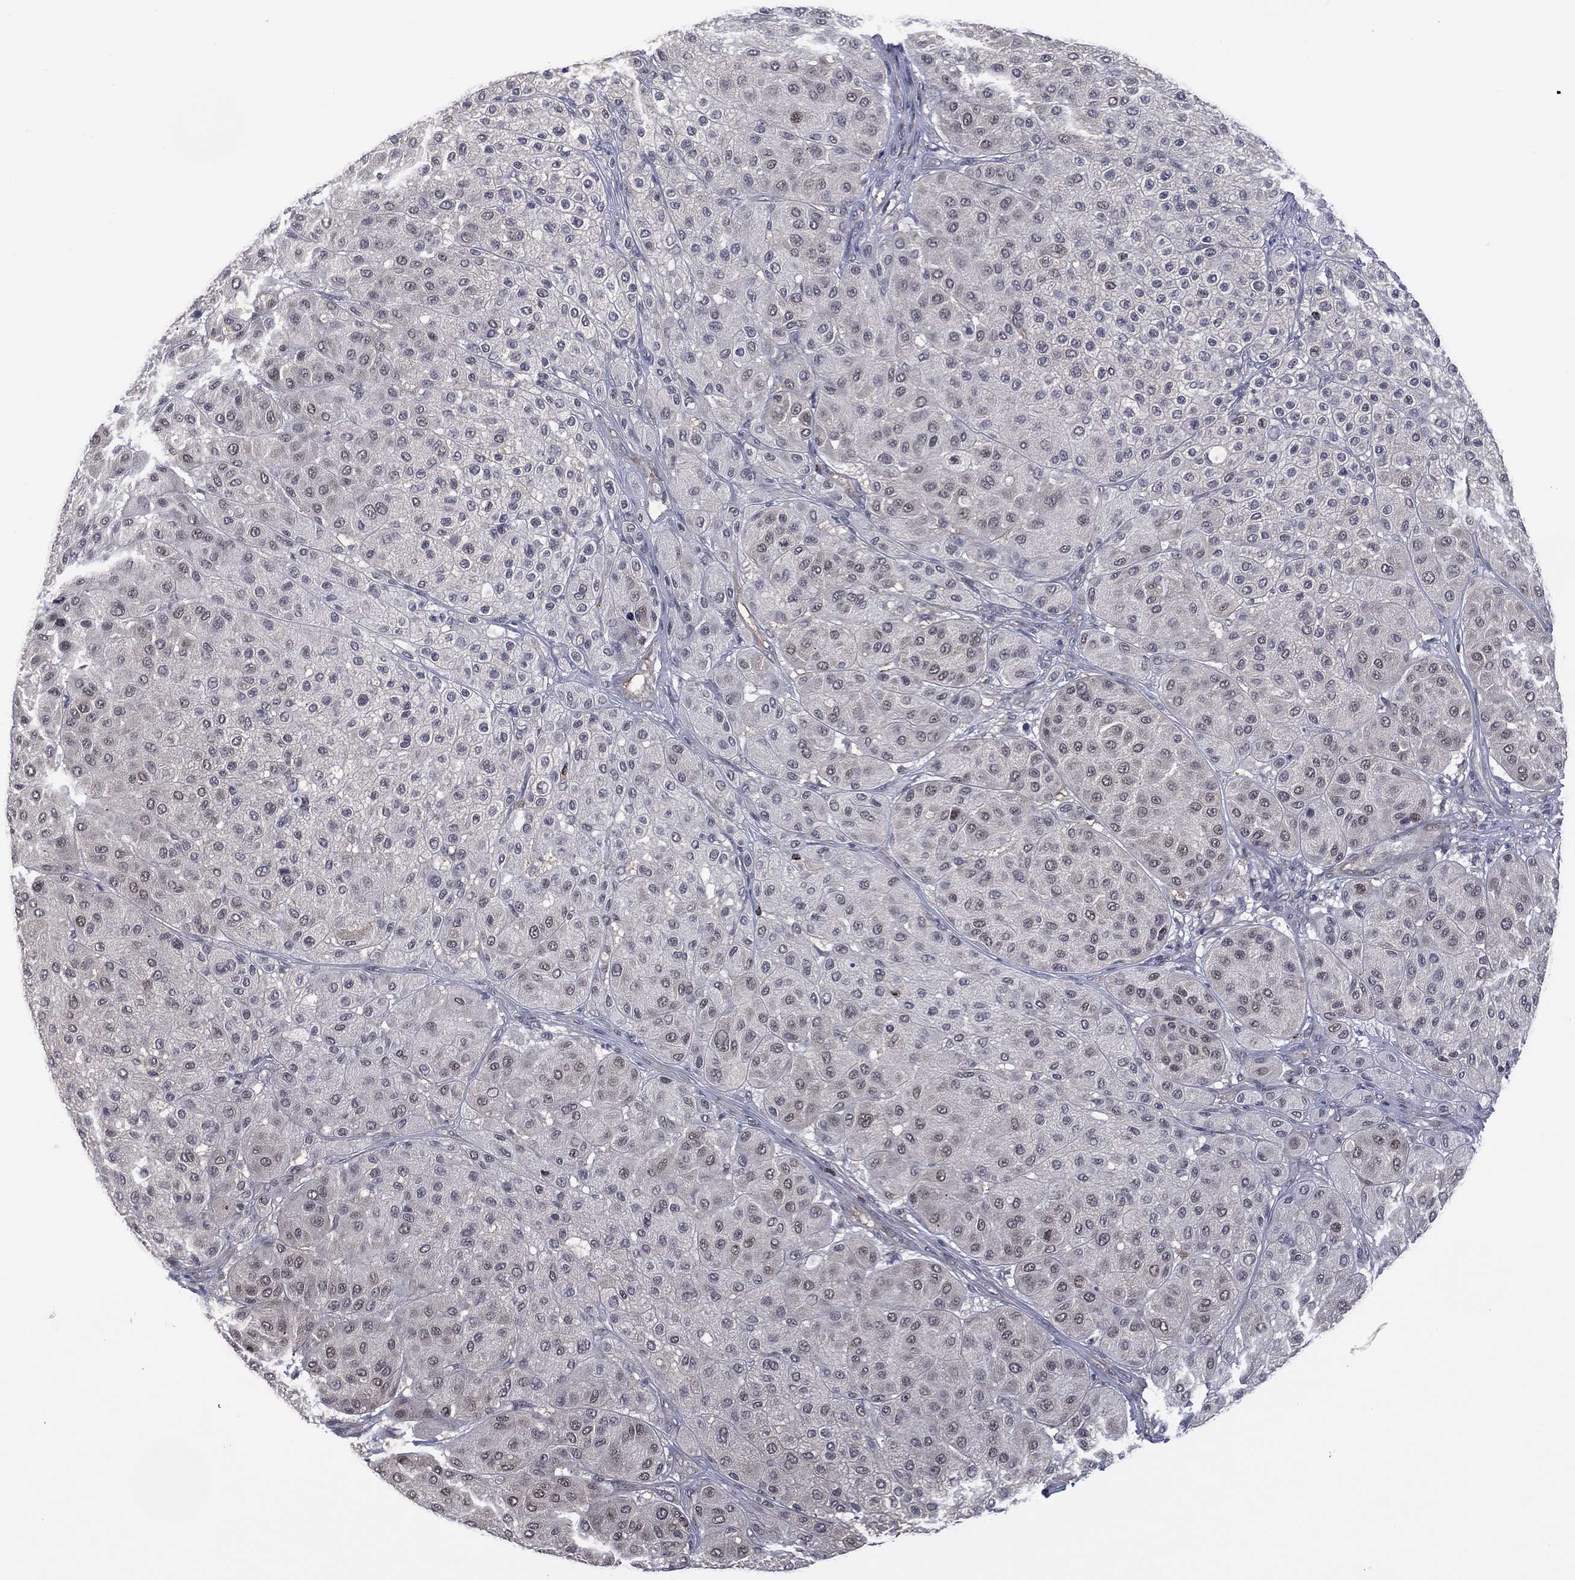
{"staining": {"intensity": "negative", "quantity": "none", "location": "none"}, "tissue": "melanoma", "cell_type": "Tumor cells", "image_type": "cancer", "snomed": [{"axis": "morphology", "description": "Malignant melanoma, Metastatic site"}, {"axis": "topography", "description": "Smooth muscle"}], "caption": "The image shows no staining of tumor cells in malignant melanoma (metastatic site).", "gene": "DPP4", "patient": {"sex": "male", "age": 41}}